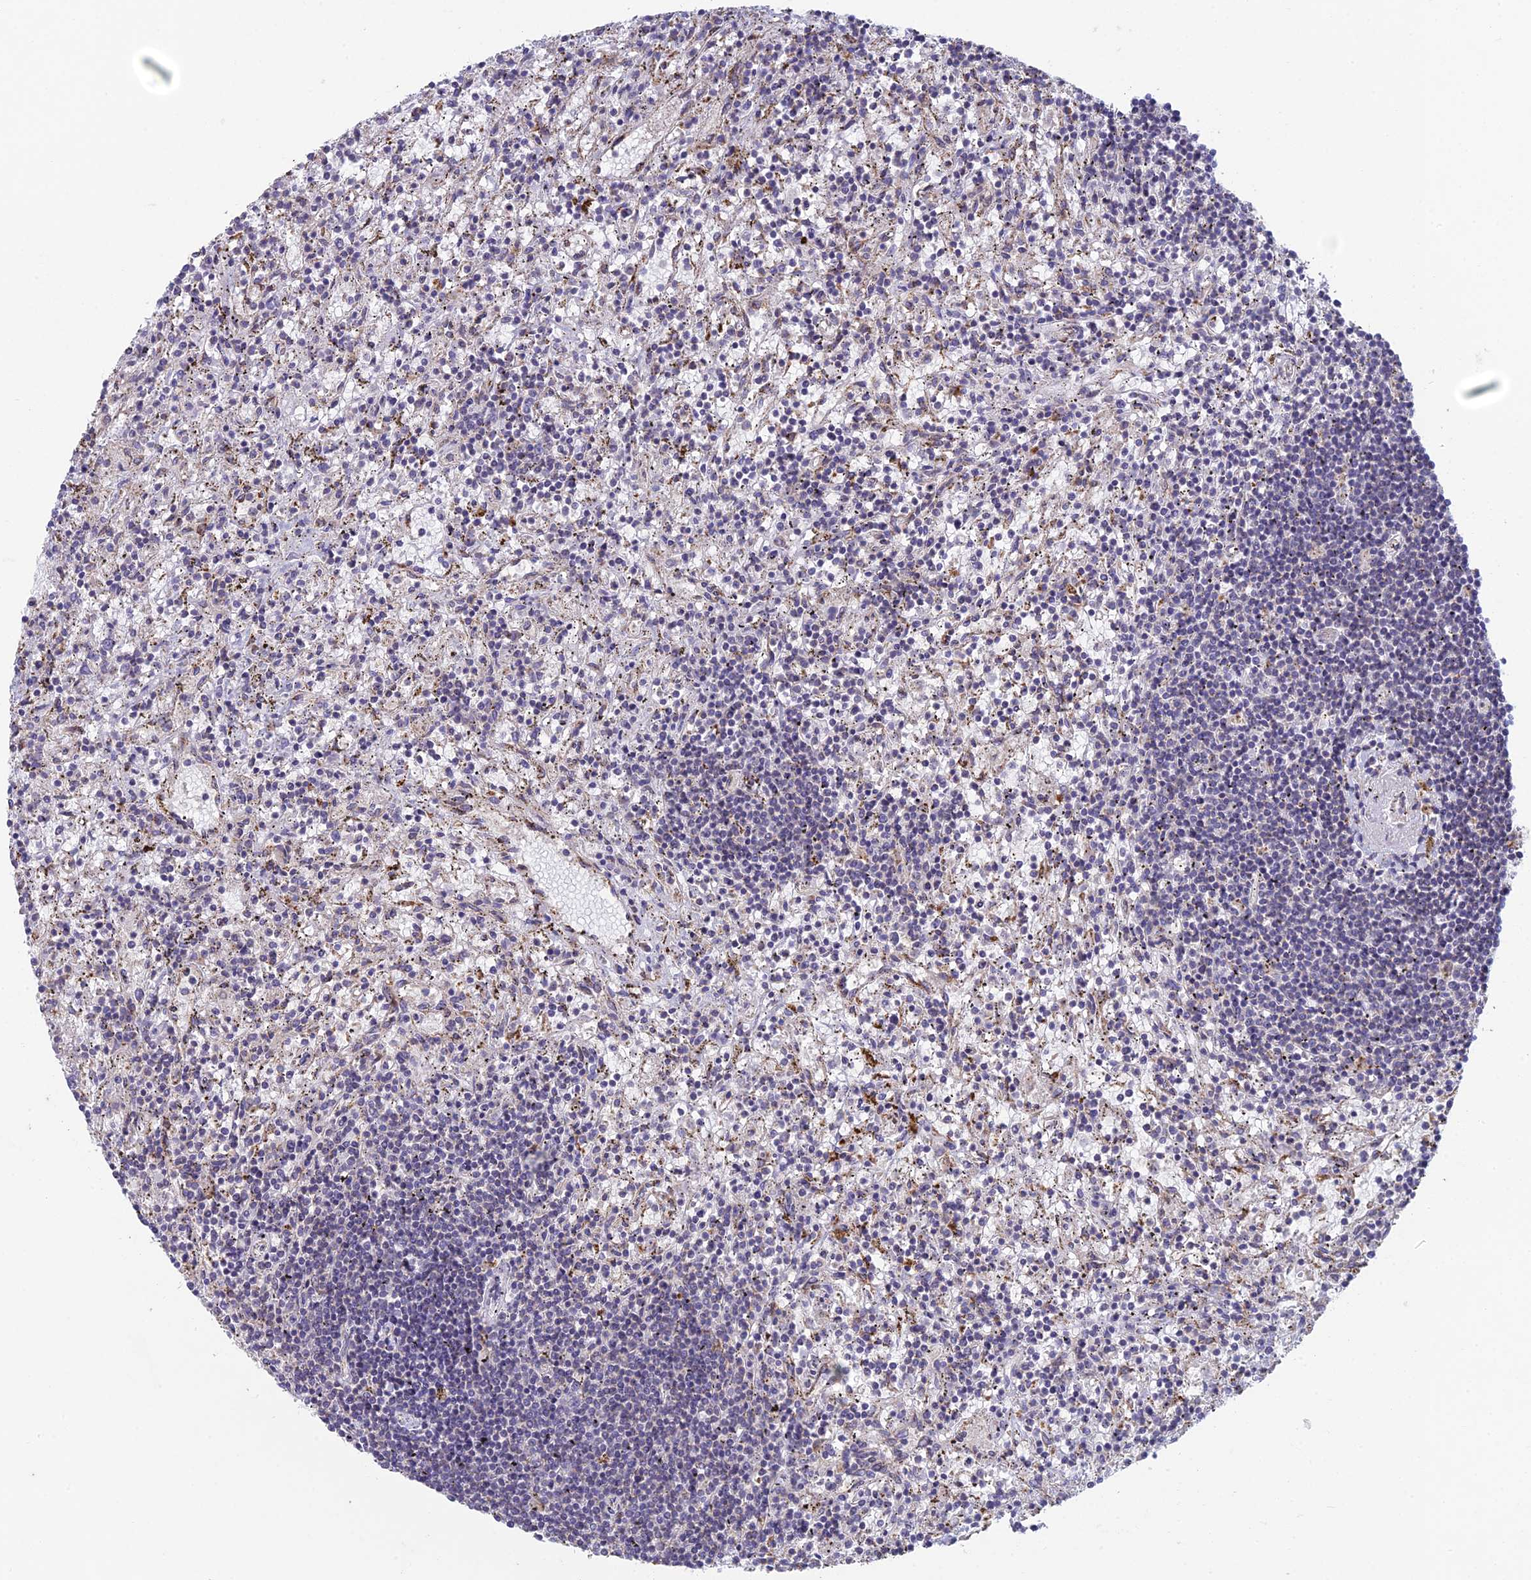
{"staining": {"intensity": "negative", "quantity": "none", "location": "none"}, "tissue": "lymphoma", "cell_type": "Tumor cells", "image_type": "cancer", "snomed": [{"axis": "morphology", "description": "Malignant lymphoma, non-Hodgkin's type, Low grade"}, {"axis": "topography", "description": "Spleen"}], "caption": "Human low-grade malignant lymphoma, non-Hodgkin's type stained for a protein using immunohistochemistry (IHC) exhibits no expression in tumor cells.", "gene": "FOXS1", "patient": {"sex": "male", "age": 76}}